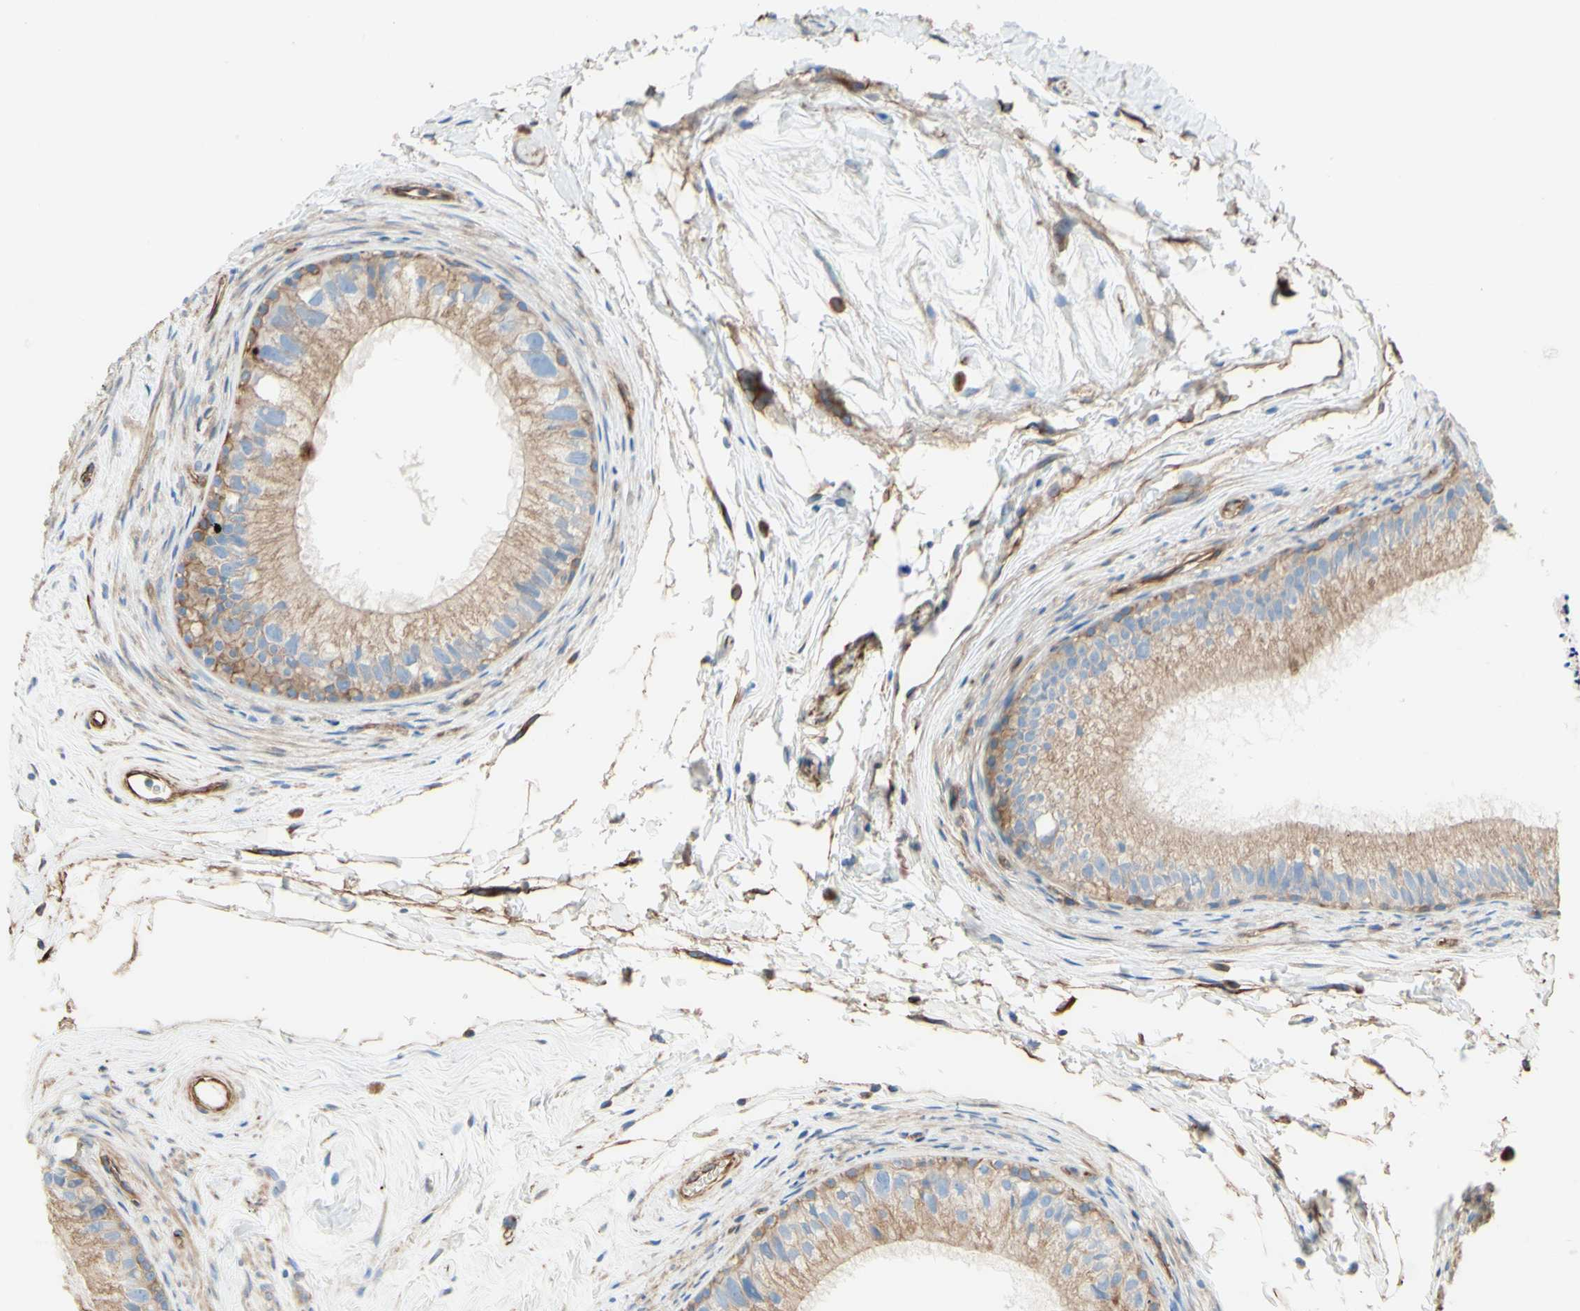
{"staining": {"intensity": "weak", "quantity": ">75%", "location": "cytoplasmic/membranous"}, "tissue": "epididymis", "cell_type": "Glandular cells", "image_type": "normal", "snomed": [{"axis": "morphology", "description": "Normal tissue, NOS"}, {"axis": "topography", "description": "Epididymis"}], "caption": "Epididymis stained with IHC shows weak cytoplasmic/membranous staining in approximately >75% of glandular cells.", "gene": "ENDOD1", "patient": {"sex": "male", "age": 56}}